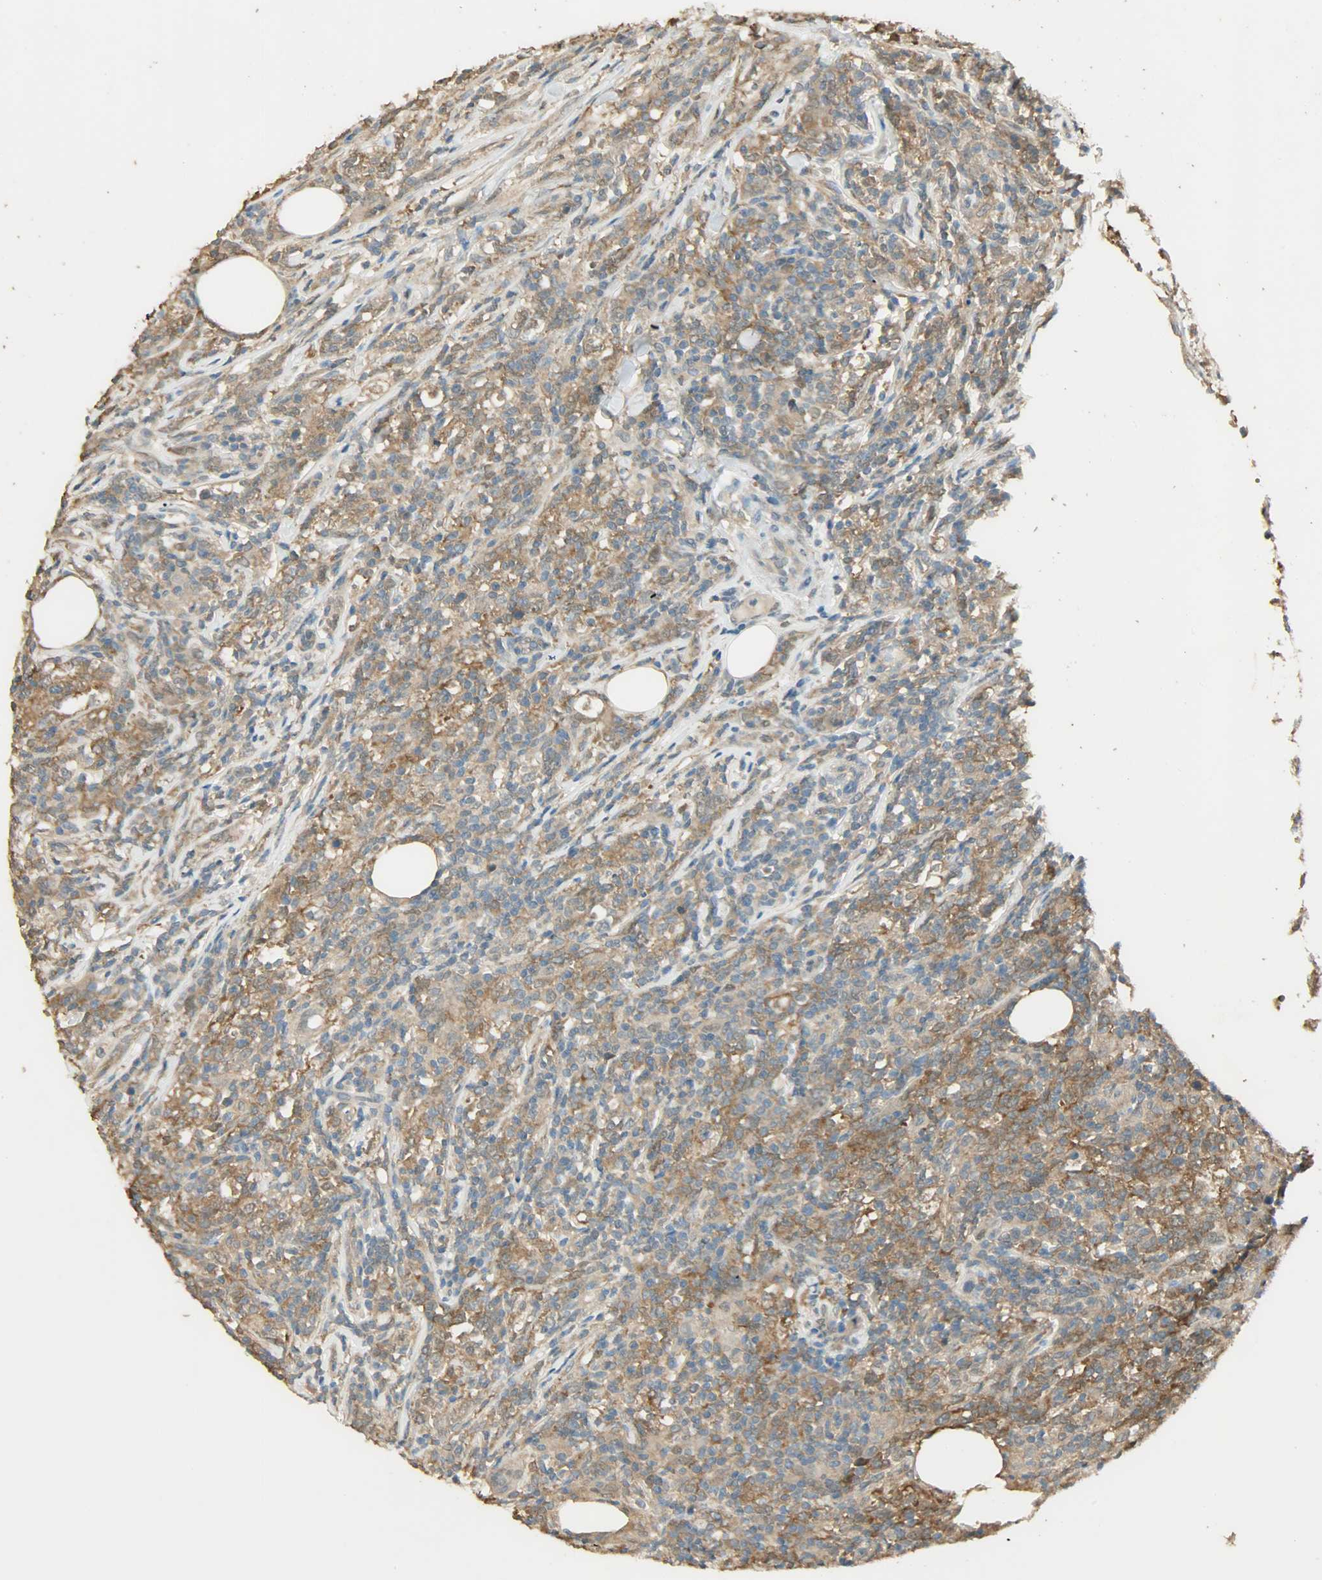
{"staining": {"intensity": "moderate", "quantity": ">75%", "location": "cytoplasmic/membranous"}, "tissue": "lymphoma", "cell_type": "Tumor cells", "image_type": "cancer", "snomed": [{"axis": "morphology", "description": "Malignant lymphoma, non-Hodgkin's type, High grade"}, {"axis": "topography", "description": "Lymph node"}], "caption": "A brown stain highlights moderate cytoplasmic/membranous staining of a protein in human lymphoma tumor cells.", "gene": "PRMT5", "patient": {"sex": "female", "age": 84}}